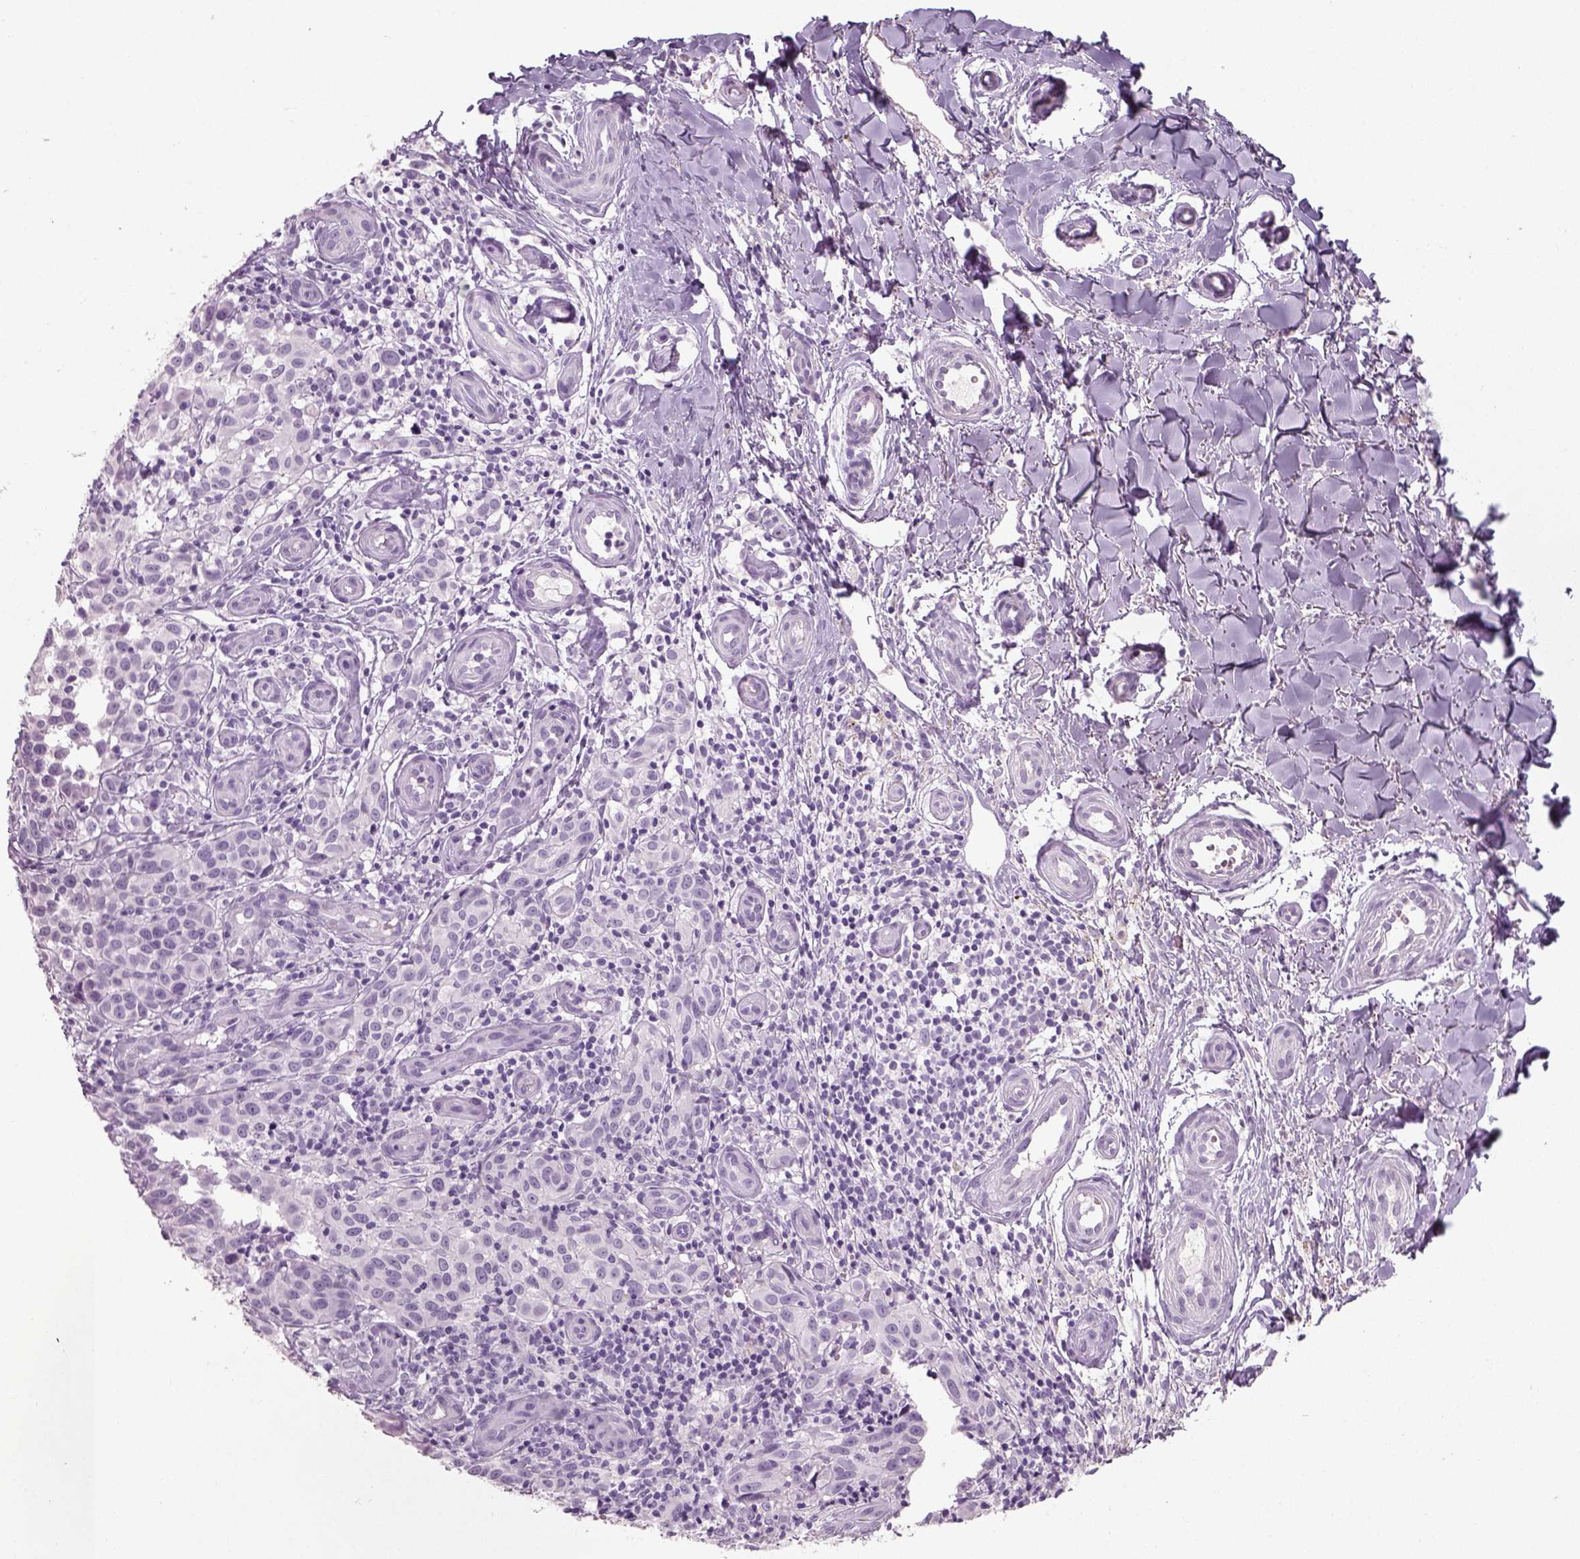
{"staining": {"intensity": "negative", "quantity": "none", "location": "none"}, "tissue": "melanoma", "cell_type": "Tumor cells", "image_type": "cancer", "snomed": [{"axis": "morphology", "description": "Malignant melanoma, NOS"}, {"axis": "topography", "description": "Skin"}], "caption": "Tumor cells are negative for protein expression in human malignant melanoma.", "gene": "SLC6A2", "patient": {"sex": "female", "age": 53}}